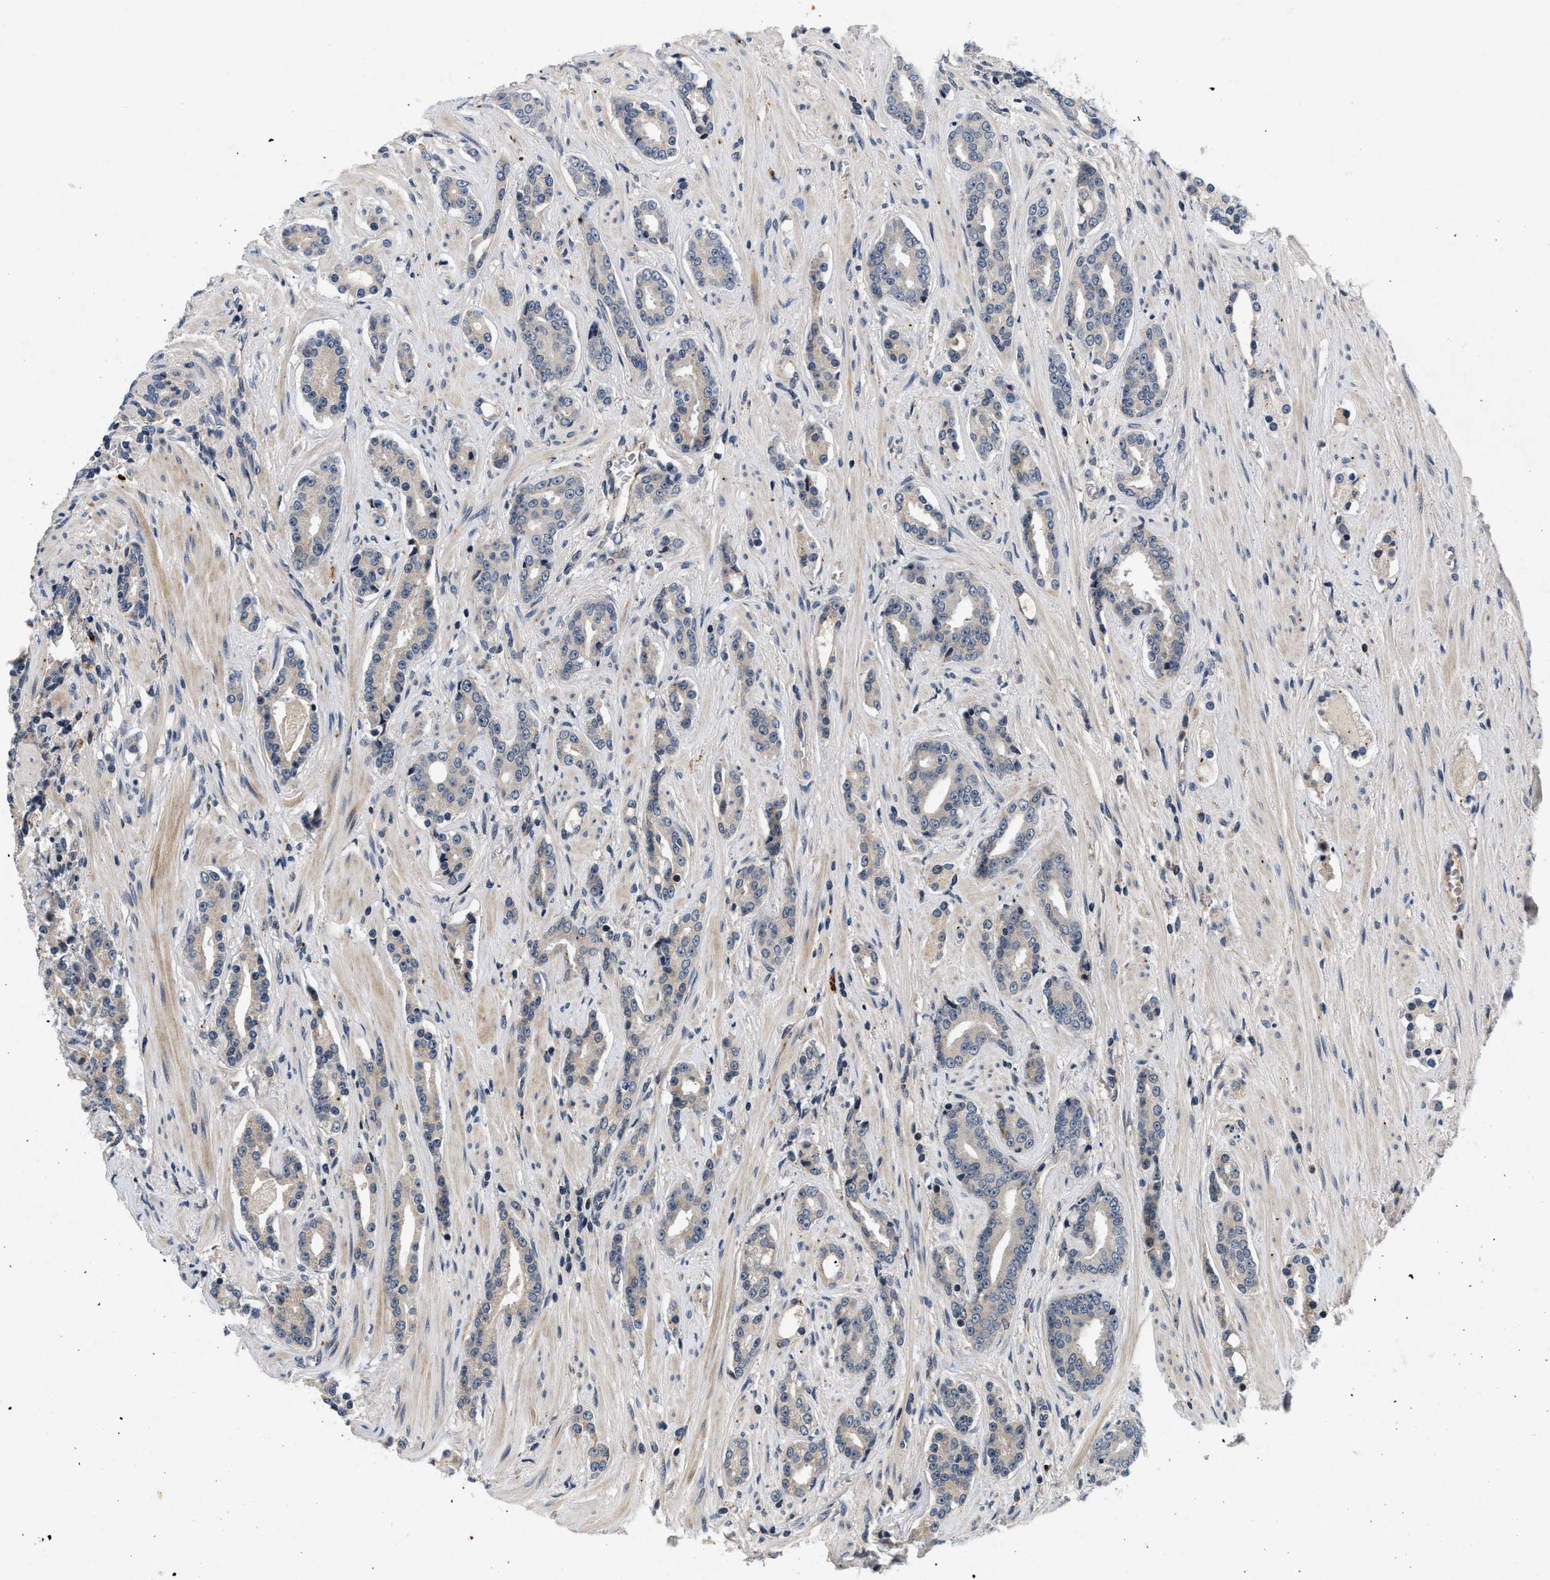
{"staining": {"intensity": "negative", "quantity": "none", "location": "none"}, "tissue": "prostate cancer", "cell_type": "Tumor cells", "image_type": "cancer", "snomed": [{"axis": "morphology", "description": "Adenocarcinoma, High grade"}, {"axis": "topography", "description": "Prostate"}], "caption": "Immunohistochemical staining of prostate cancer (adenocarcinoma (high-grade)) demonstrates no significant positivity in tumor cells.", "gene": "PDP1", "patient": {"sex": "male", "age": 71}}